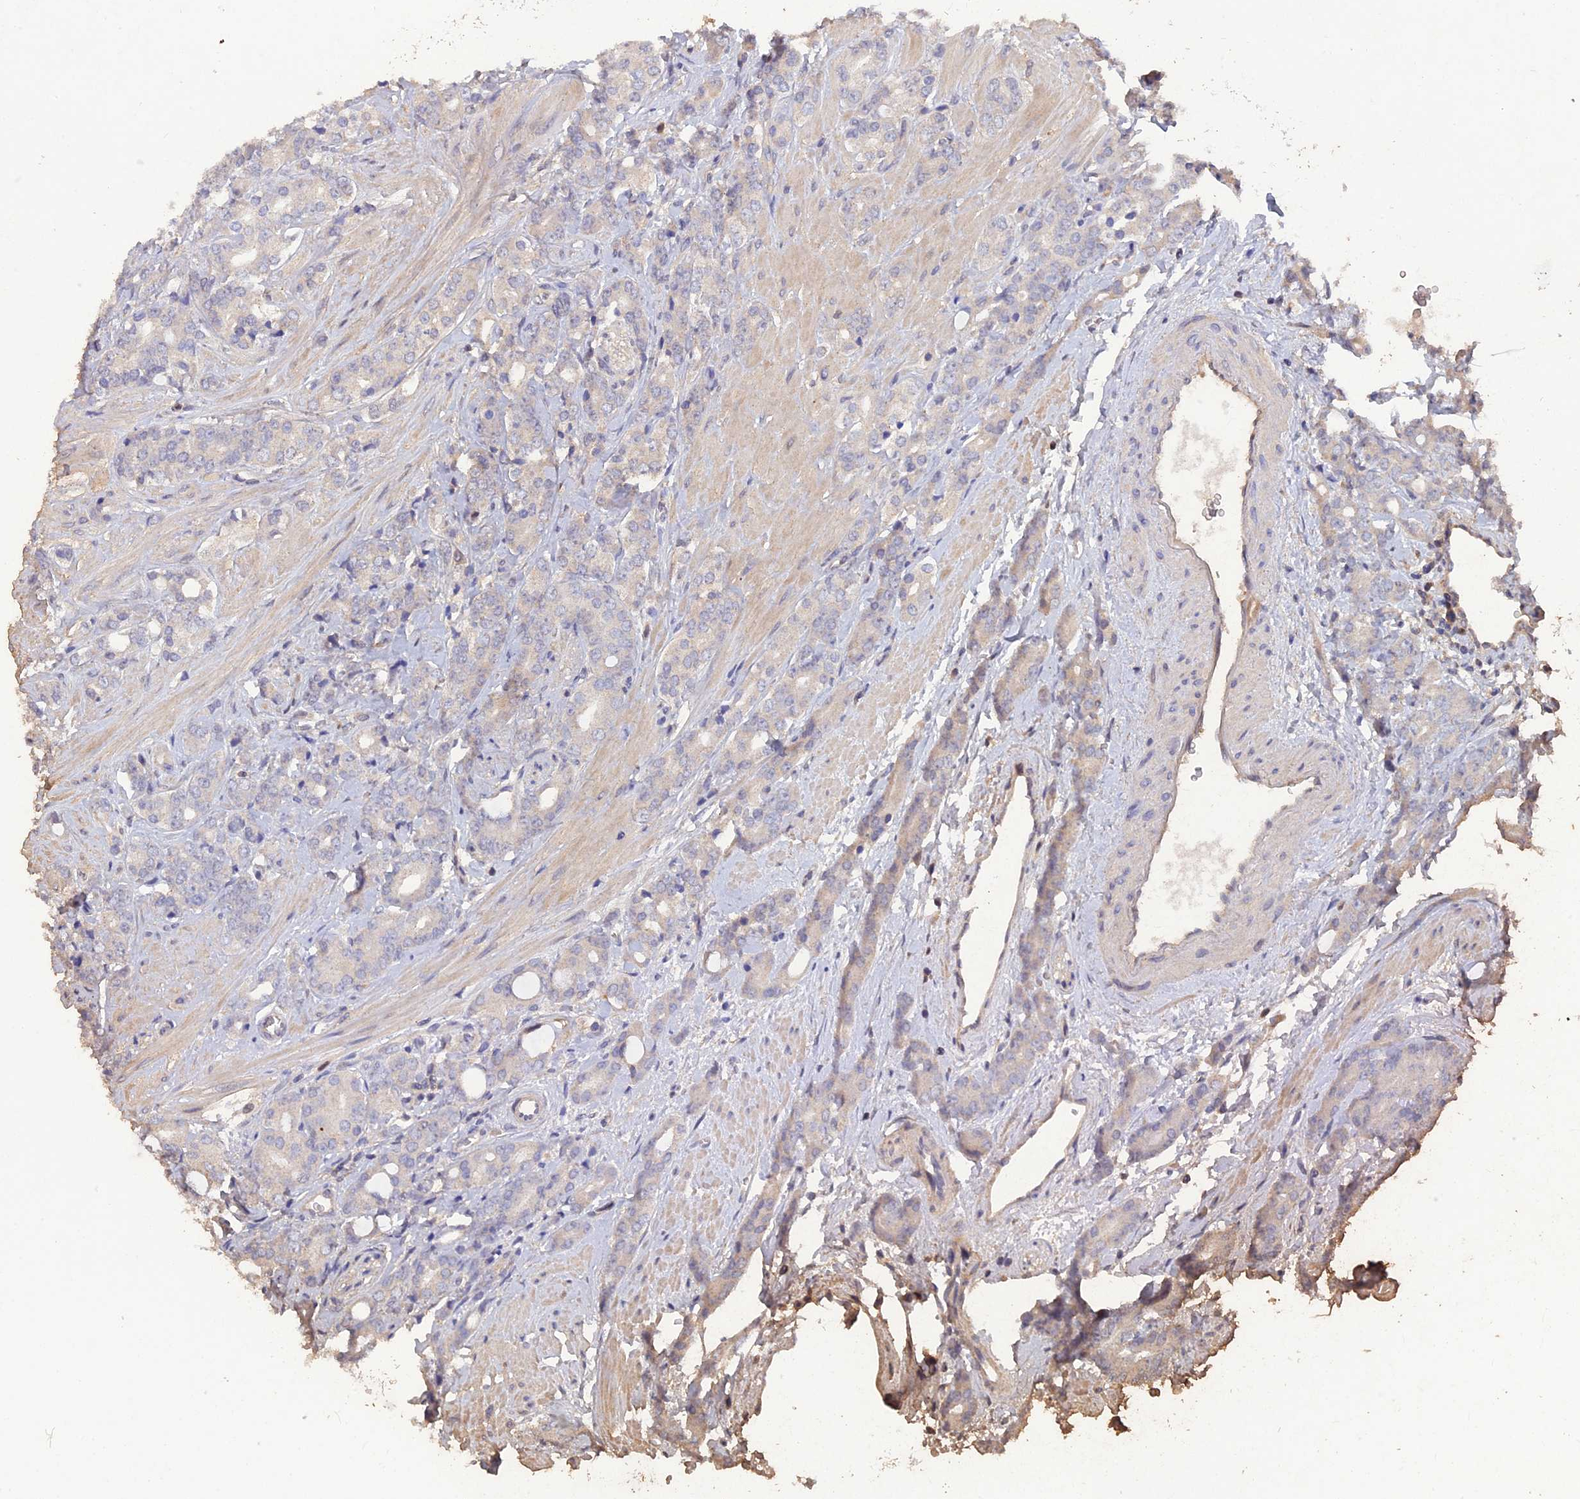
{"staining": {"intensity": "negative", "quantity": "none", "location": "none"}, "tissue": "prostate cancer", "cell_type": "Tumor cells", "image_type": "cancer", "snomed": [{"axis": "morphology", "description": "Adenocarcinoma, High grade"}, {"axis": "topography", "description": "Prostate"}], "caption": "A micrograph of prostate cancer (adenocarcinoma (high-grade)) stained for a protein exhibits no brown staining in tumor cells. (DAB IHC with hematoxylin counter stain).", "gene": "BLVRA", "patient": {"sex": "male", "age": 62}}